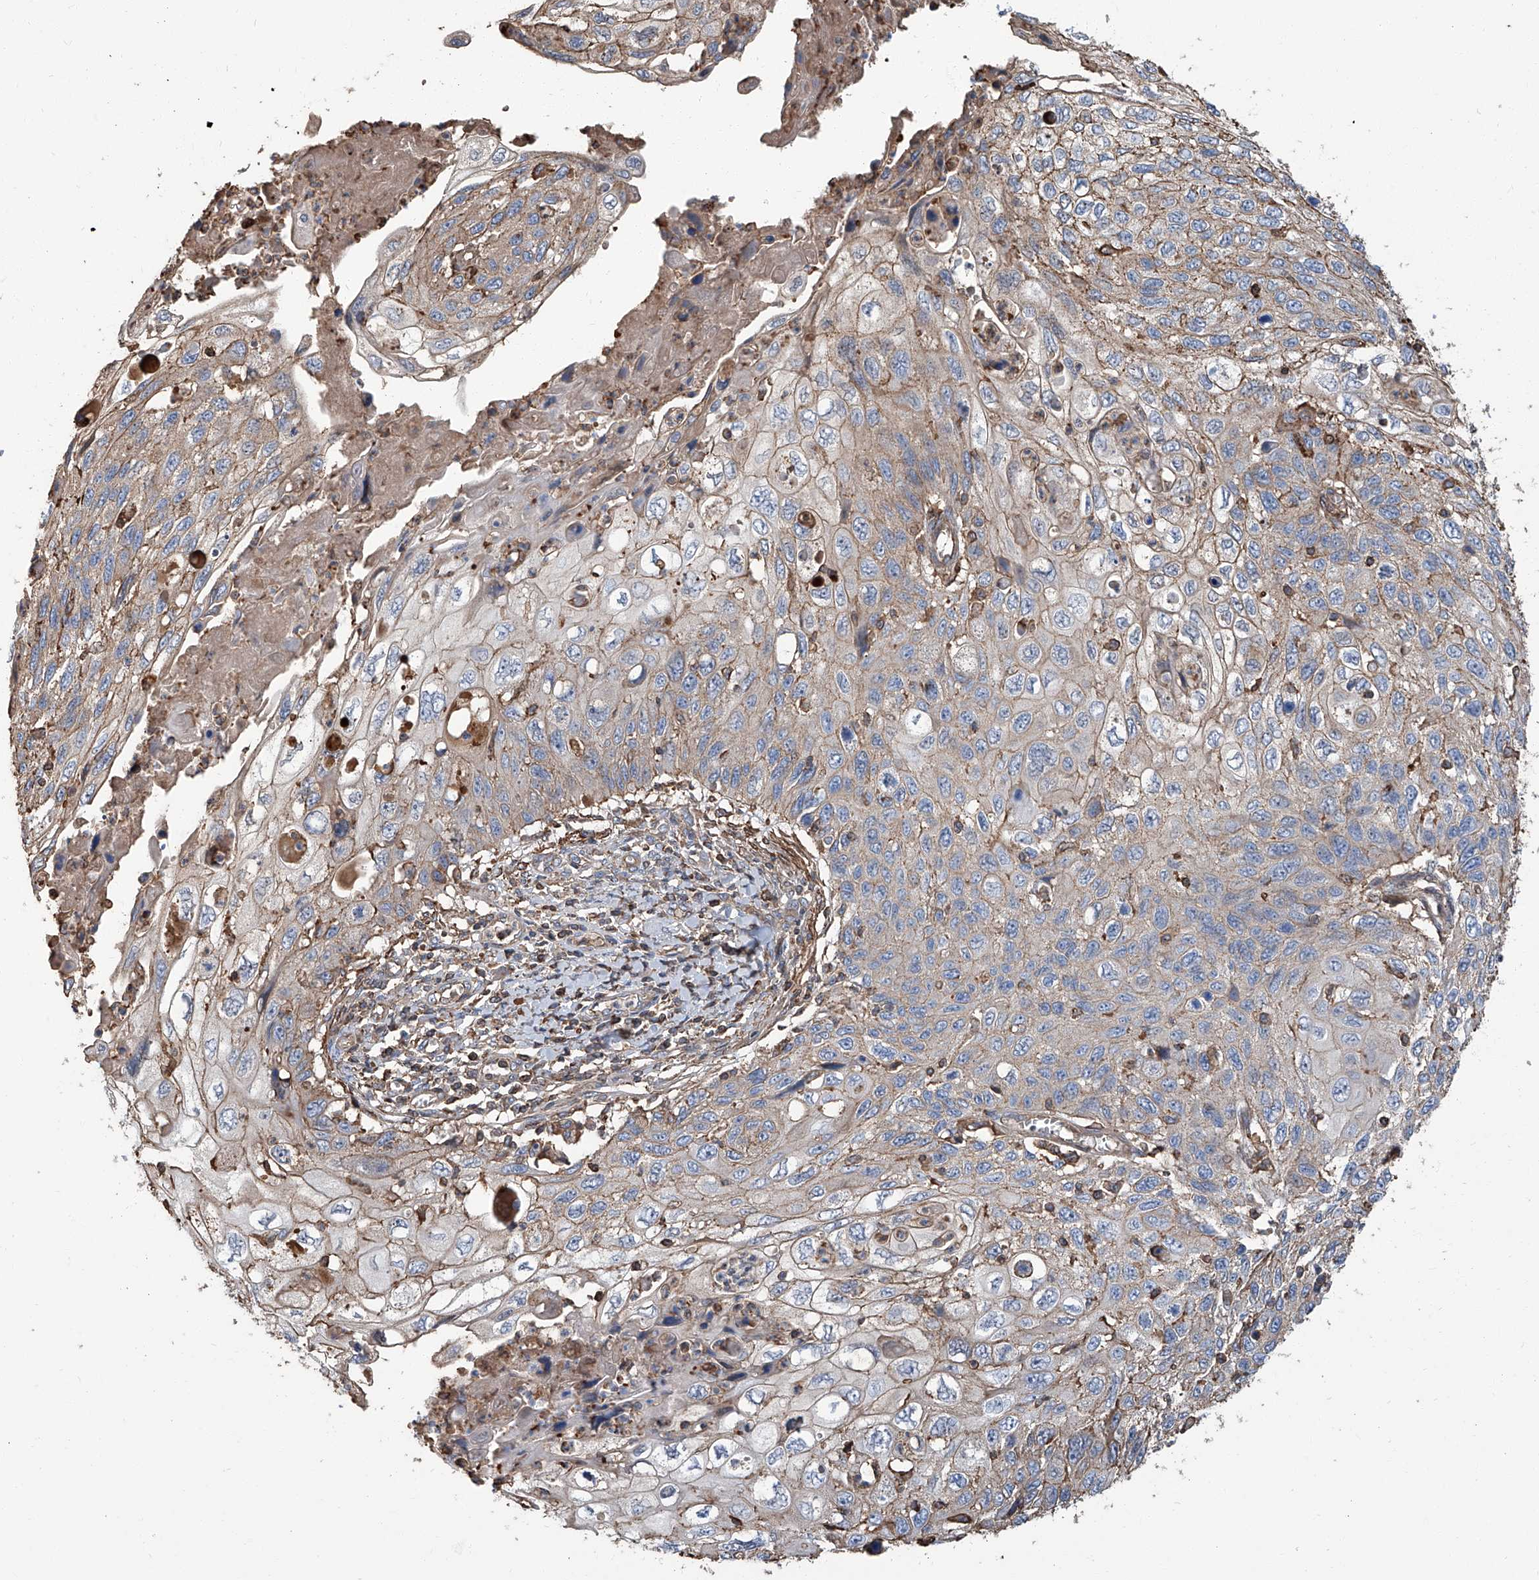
{"staining": {"intensity": "weak", "quantity": "<25%", "location": "cytoplasmic/membranous"}, "tissue": "cervical cancer", "cell_type": "Tumor cells", "image_type": "cancer", "snomed": [{"axis": "morphology", "description": "Squamous cell carcinoma, NOS"}, {"axis": "topography", "description": "Cervix"}], "caption": "Protein analysis of squamous cell carcinoma (cervical) displays no significant staining in tumor cells.", "gene": "PIEZO2", "patient": {"sex": "female", "age": 70}}